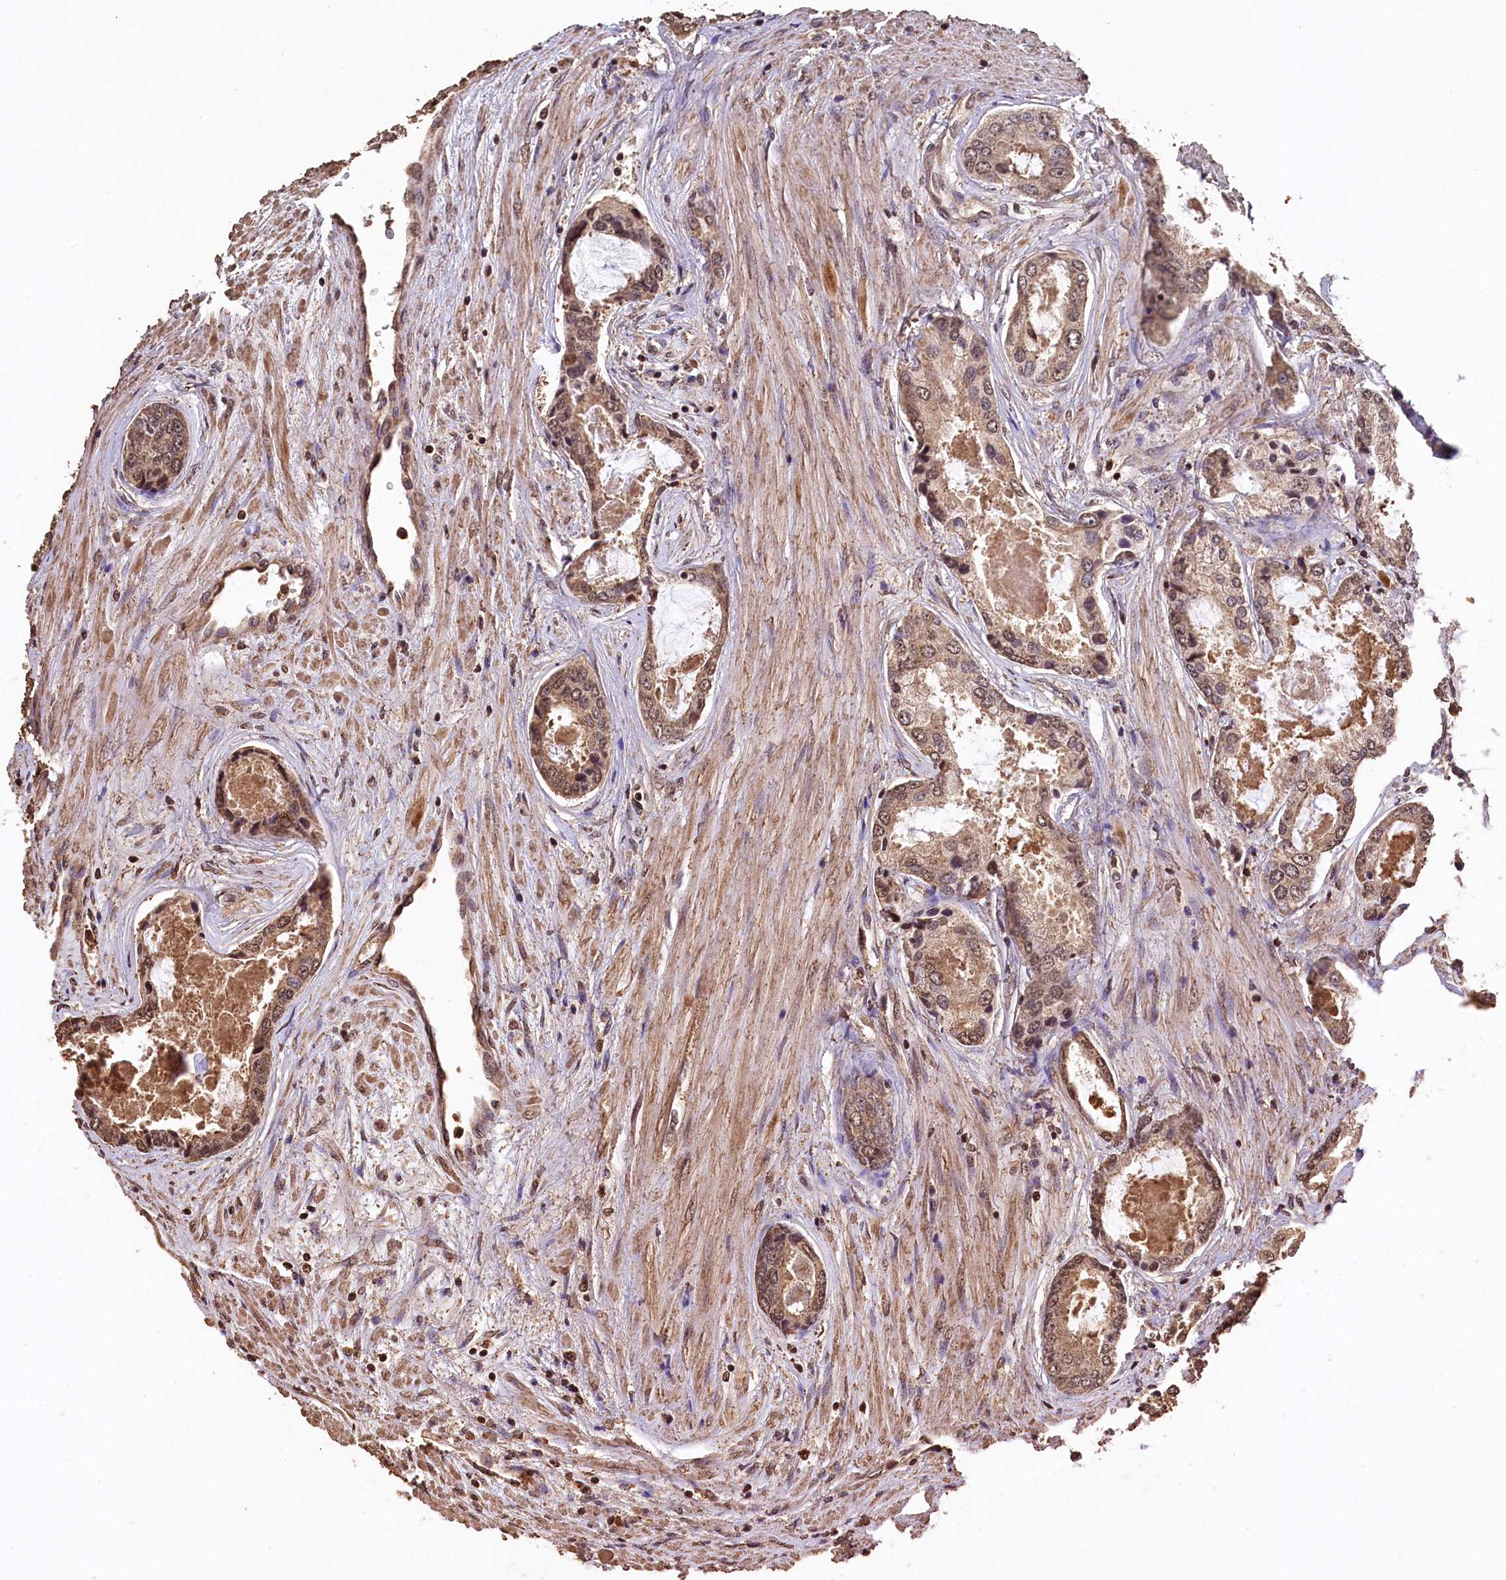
{"staining": {"intensity": "moderate", "quantity": ">75%", "location": "cytoplasmic/membranous,nuclear"}, "tissue": "prostate cancer", "cell_type": "Tumor cells", "image_type": "cancer", "snomed": [{"axis": "morphology", "description": "Adenocarcinoma, Low grade"}, {"axis": "topography", "description": "Prostate"}], "caption": "About >75% of tumor cells in human prostate low-grade adenocarcinoma exhibit moderate cytoplasmic/membranous and nuclear protein expression as visualized by brown immunohistochemical staining.", "gene": "CEP57L1", "patient": {"sex": "male", "age": 68}}